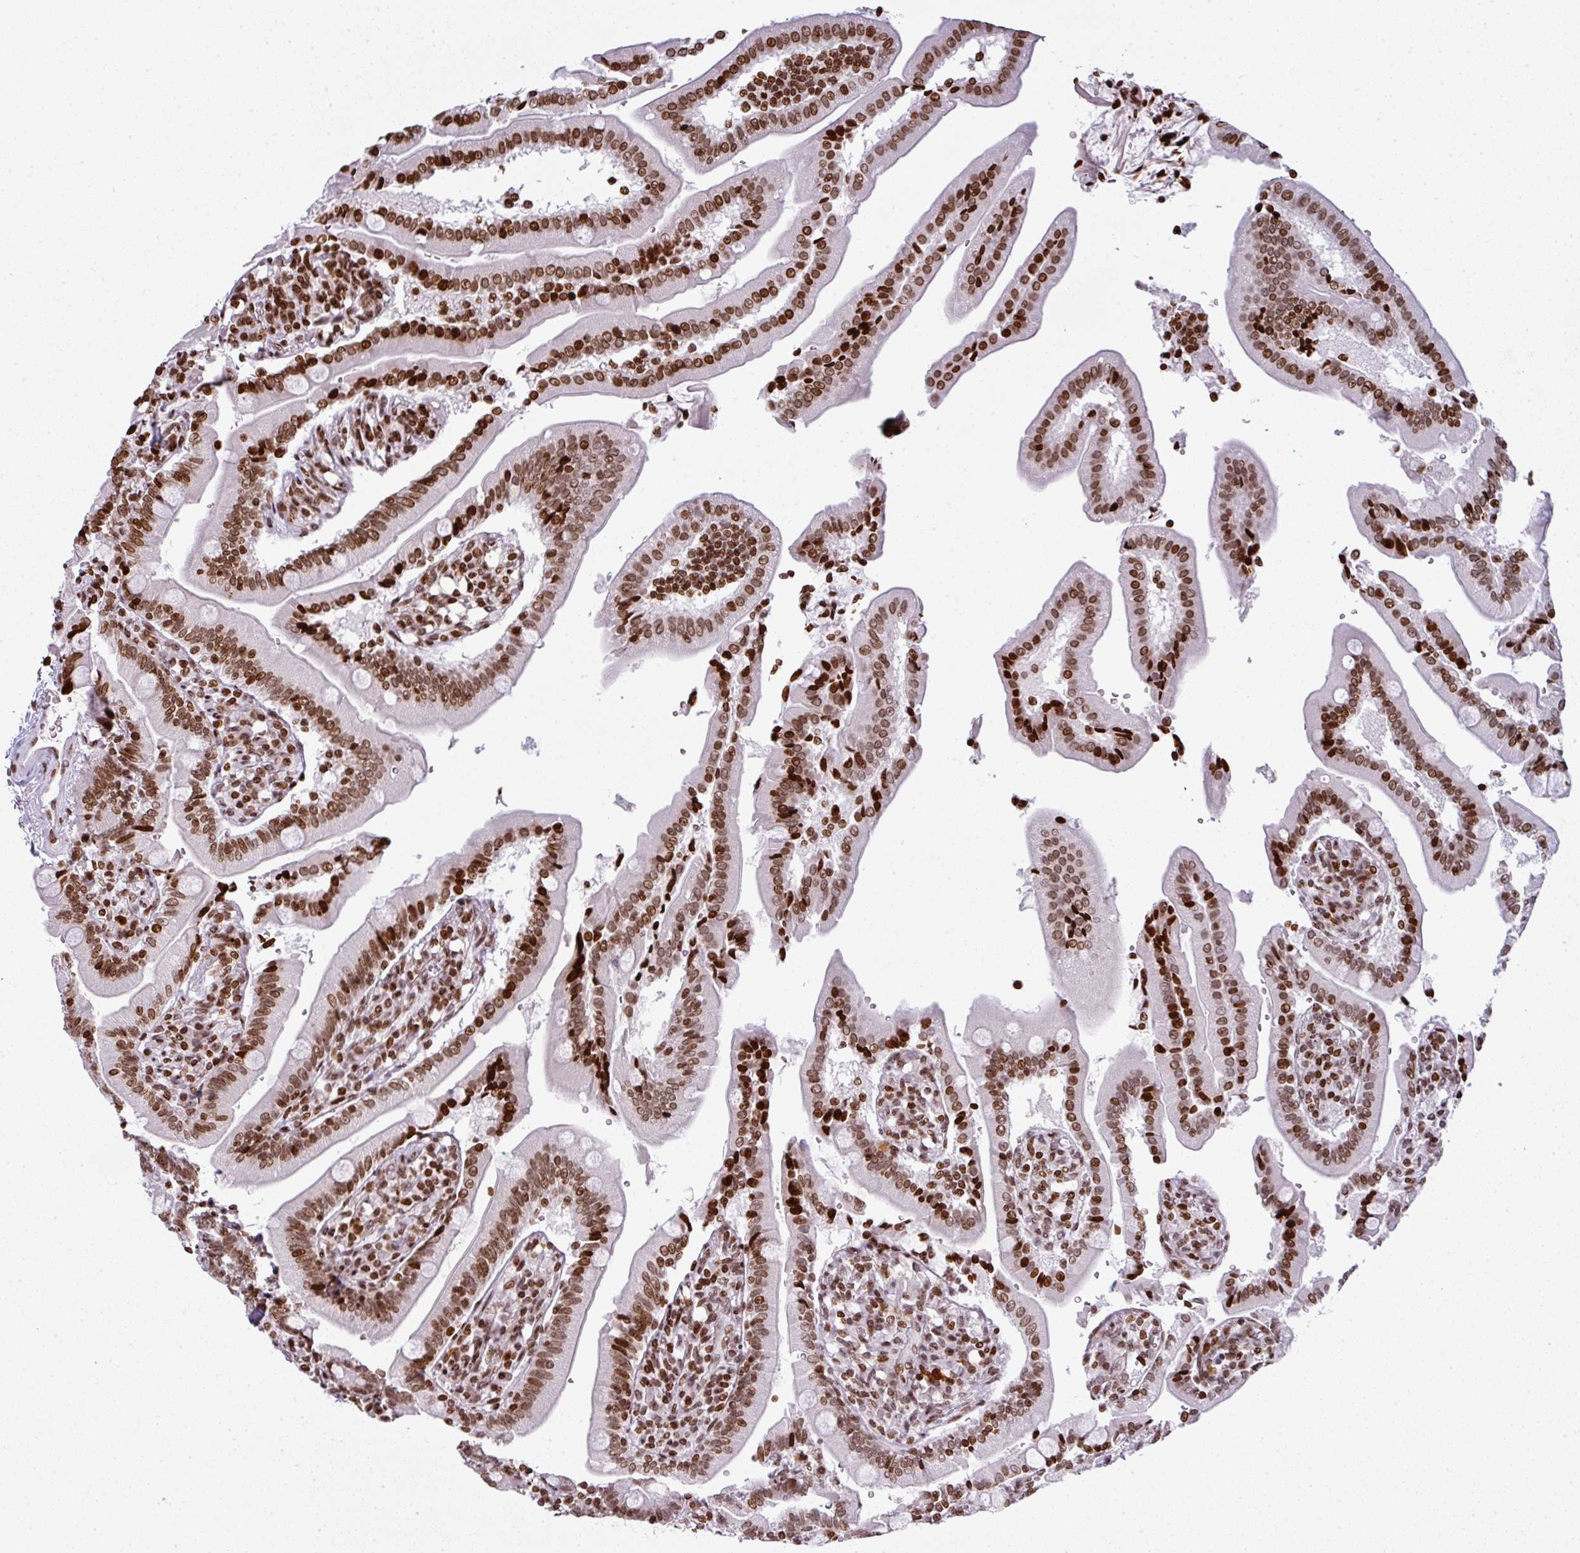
{"staining": {"intensity": "strong", "quantity": ">75%", "location": "nuclear"}, "tissue": "duodenum", "cell_type": "Glandular cells", "image_type": "normal", "snomed": [{"axis": "morphology", "description": "Normal tissue, NOS"}, {"axis": "topography", "description": "Duodenum"}], "caption": "About >75% of glandular cells in benign duodenum show strong nuclear protein staining as visualized by brown immunohistochemical staining.", "gene": "RASL11A", "patient": {"sex": "female", "age": 67}}